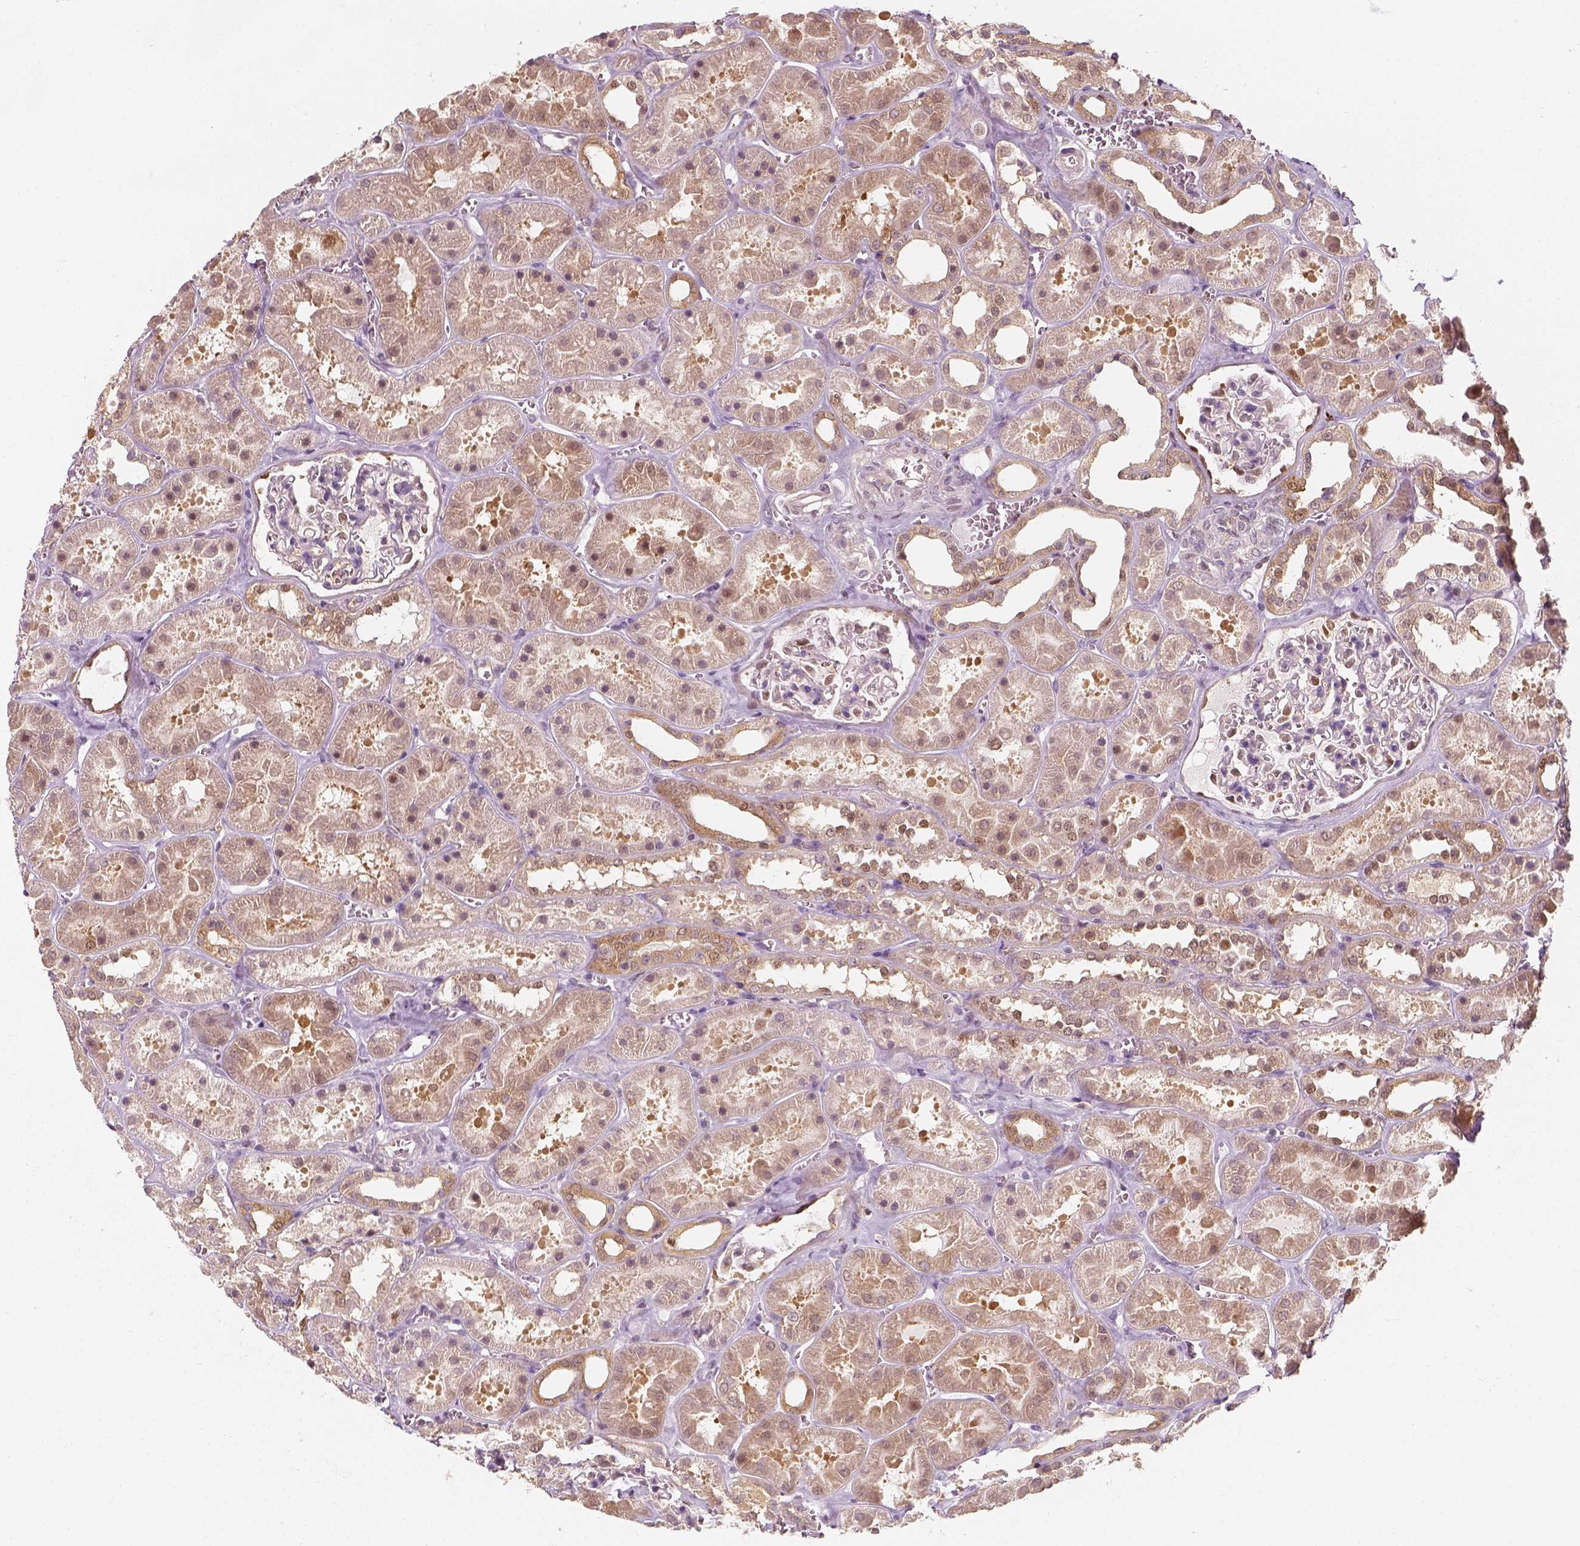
{"staining": {"intensity": "weak", "quantity": "<25%", "location": "cytoplasmic/membranous,nuclear"}, "tissue": "kidney", "cell_type": "Cells in glomeruli", "image_type": "normal", "snomed": [{"axis": "morphology", "description": "Normal tissue, NOS"}, {"axis": "topography", "description": "Kidney"}], "caption": "The histopathology image demonstrates no significant positivity in cells in glomeruli of kidney.", "gene": "SQSTM1", "patient": {"sex": "female", "age": 41}}